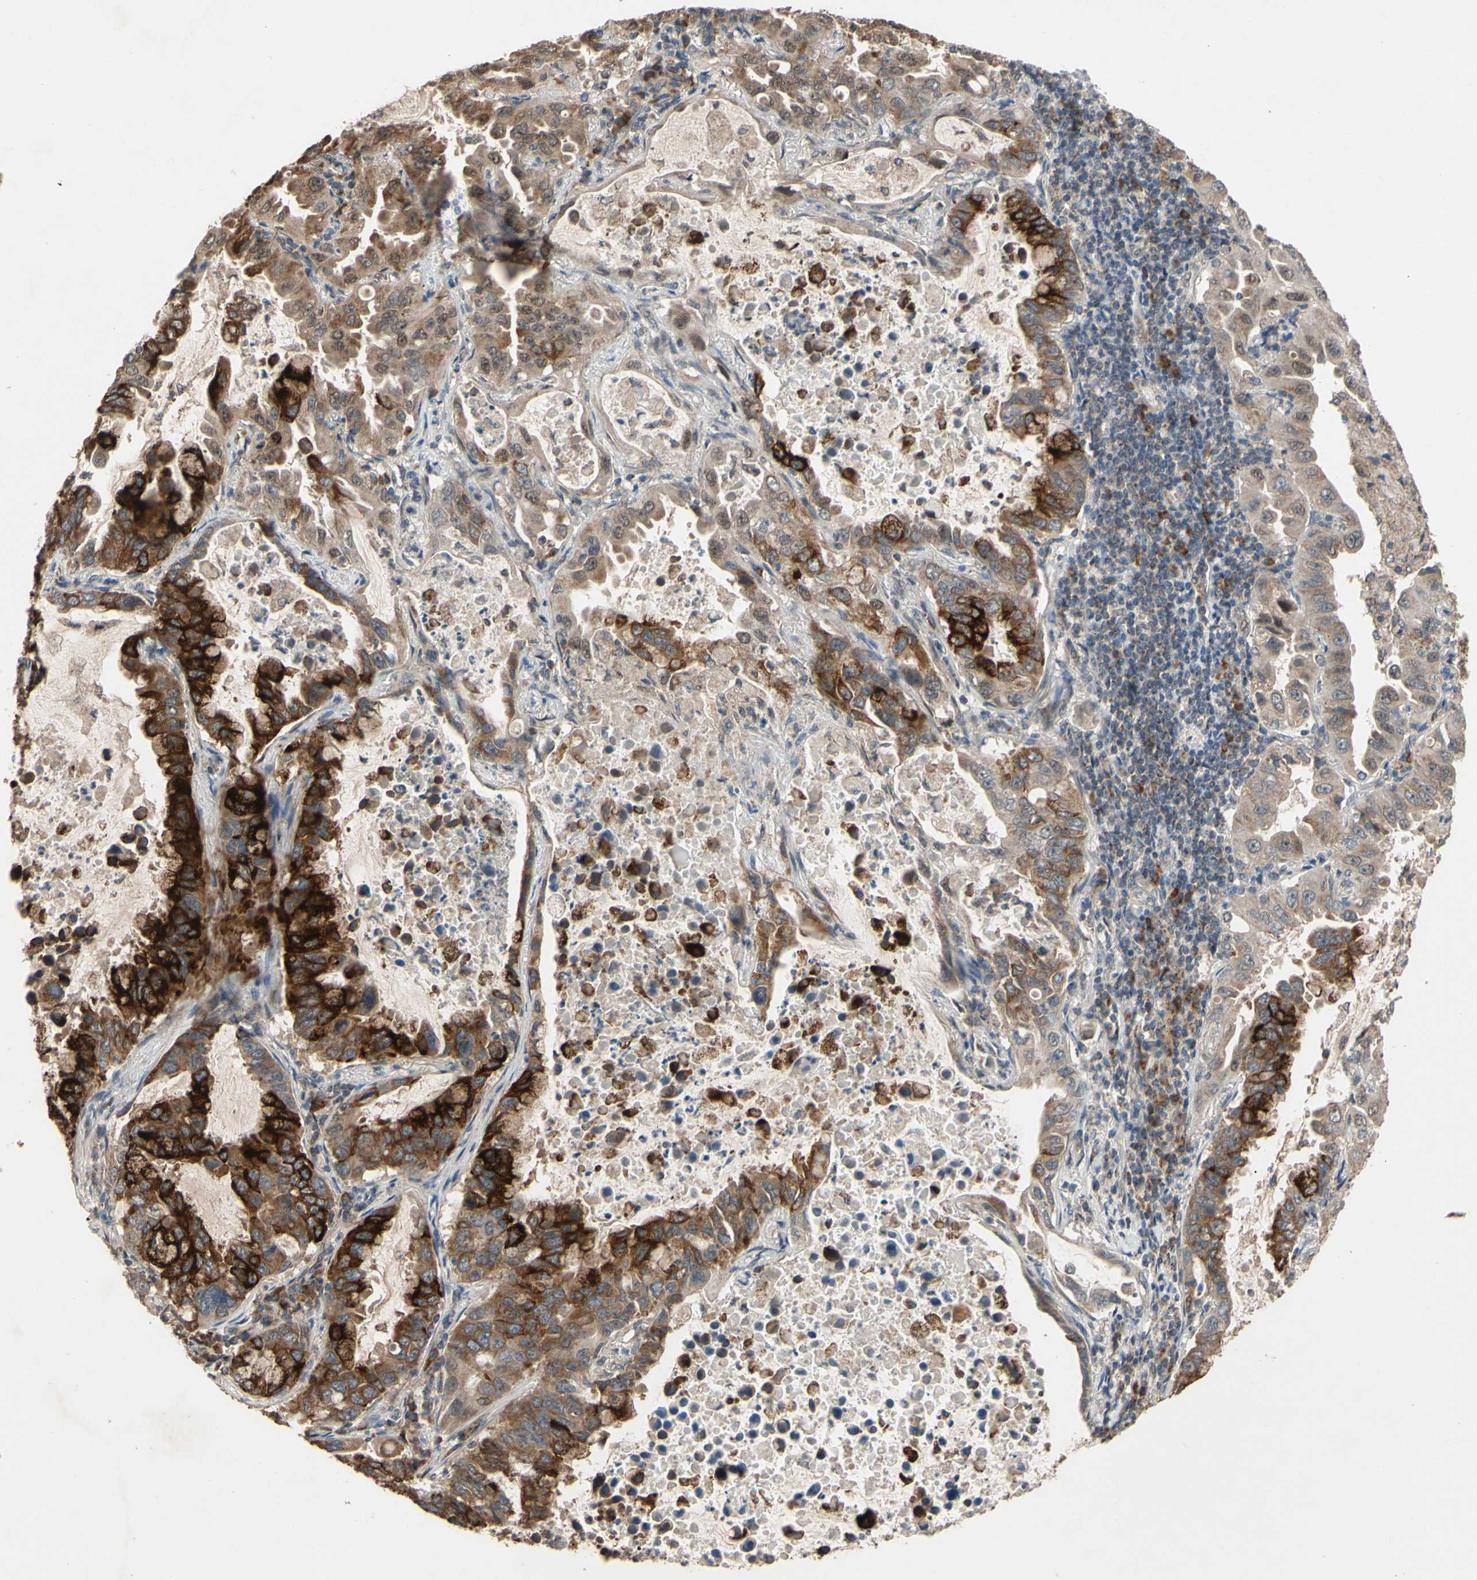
{"staining": {"intensity": "strong", "quantity": ">75%", "location": "cytoplasmic/membranous"}, "tissue": "lung cancer", "cell_type": "Tumor cells", "image_type": "cancer", "snomed": [{"axis": "morphology", "description": "Adenocarcinoma, NOS"}, {"axis": "topography", "description": "Lung"}], "caption": "Protein staining demonstrates strong cytoplasmic/membranous expression in about >75% of tumor cells in lung cancer.", "gene": "CD164", "patient": {"sex": "male", "age": 64}}